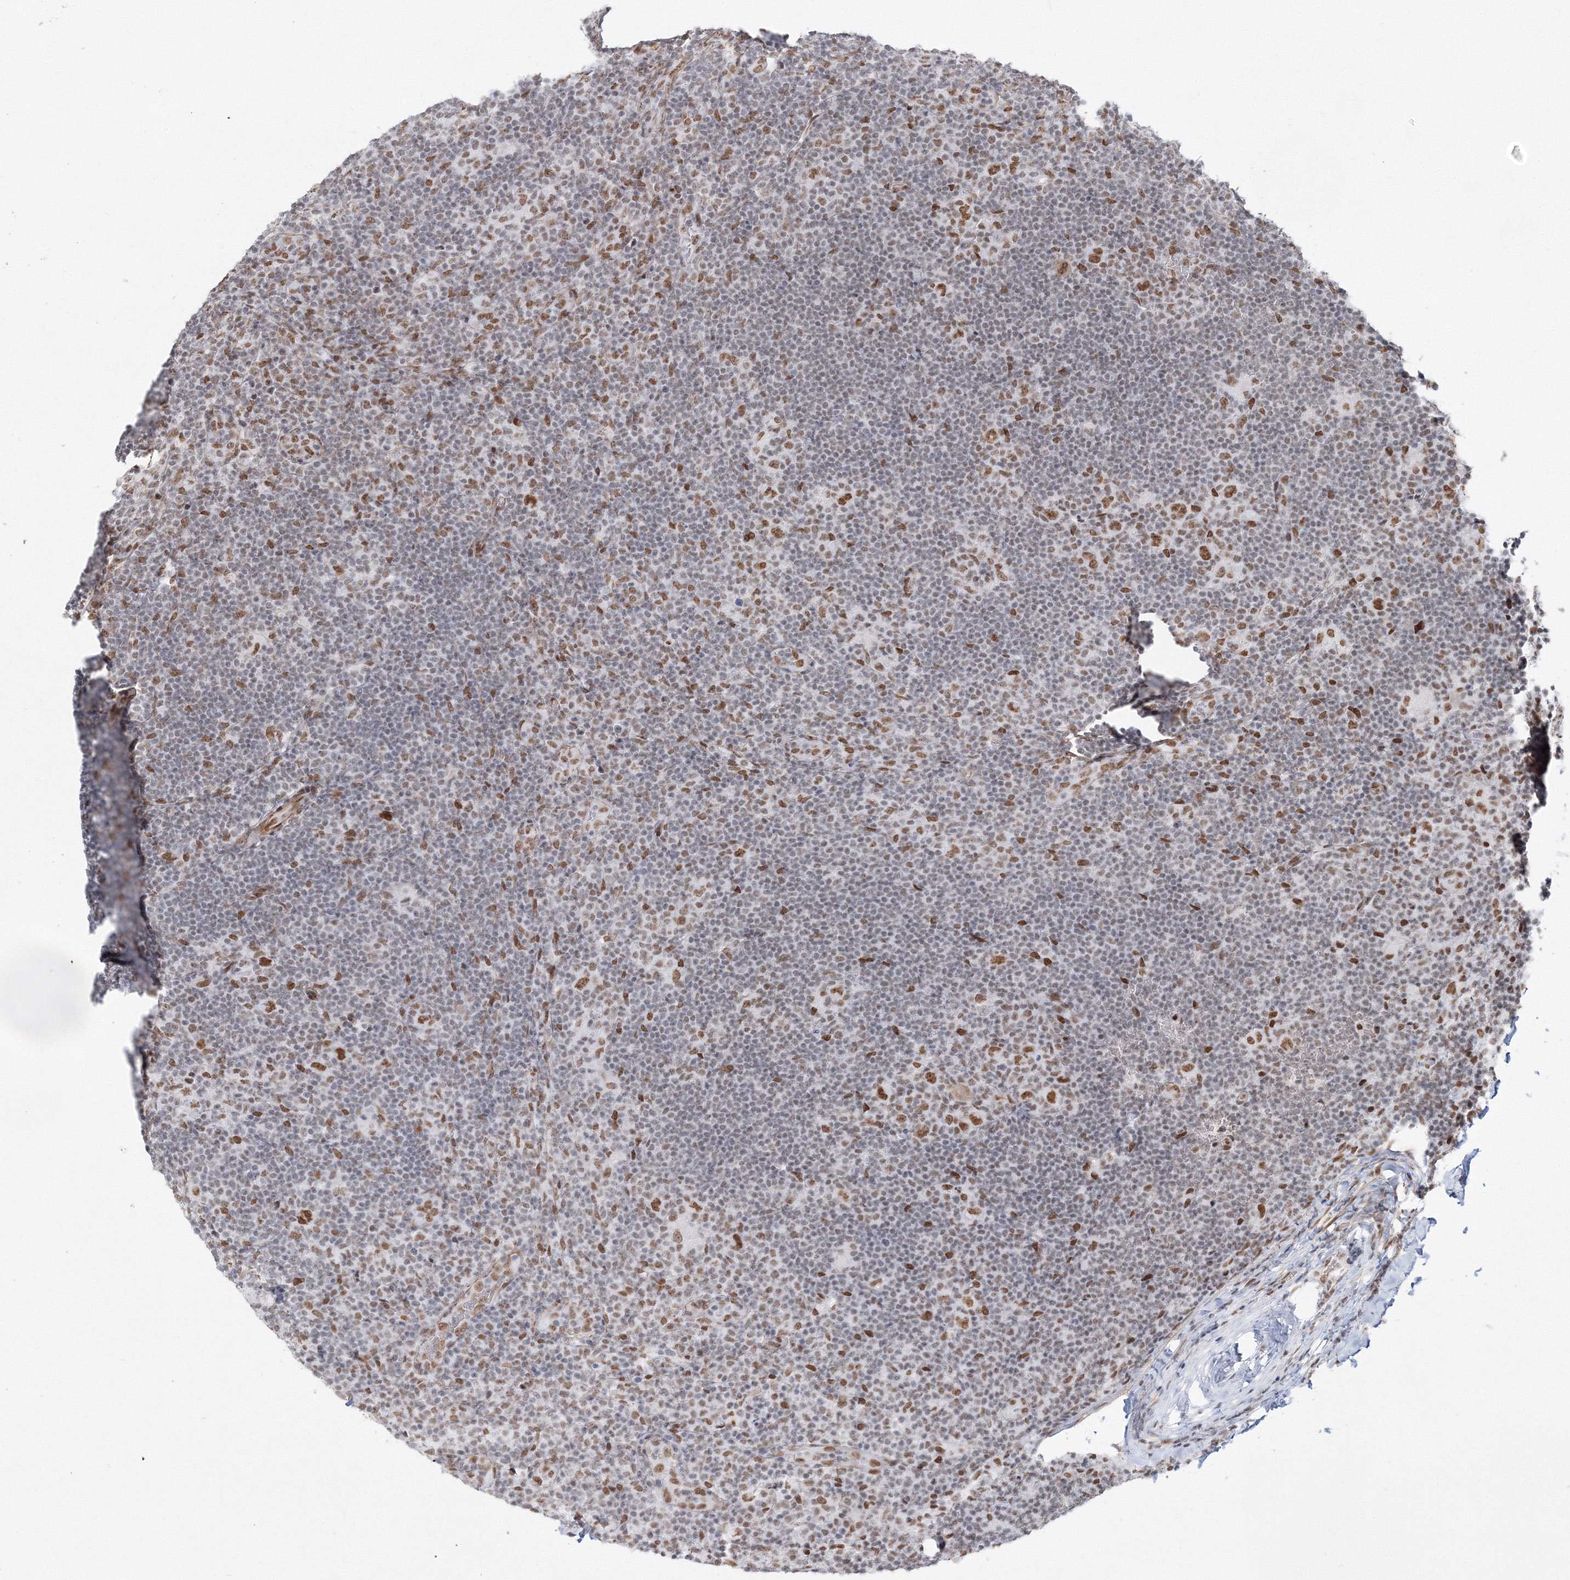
{"staining": {"intensity": "moderate", "quantity": ">75%", "location": "nuclear"}, "tissue": "lymphoma", "cell_type": "Tumor cells", "image_type": "cancer", "snomed": [{"axis": "morphology", "description": "Hodgkin's disease, NOS"}, {"axis": "topography", "description": "Lymph node"}], "caption": "Lymphoma stained with a protein marker displays moderate staining in tumor cells.", "gene": "ZNF638", "patient": {"sex": "female", "age": 57}}